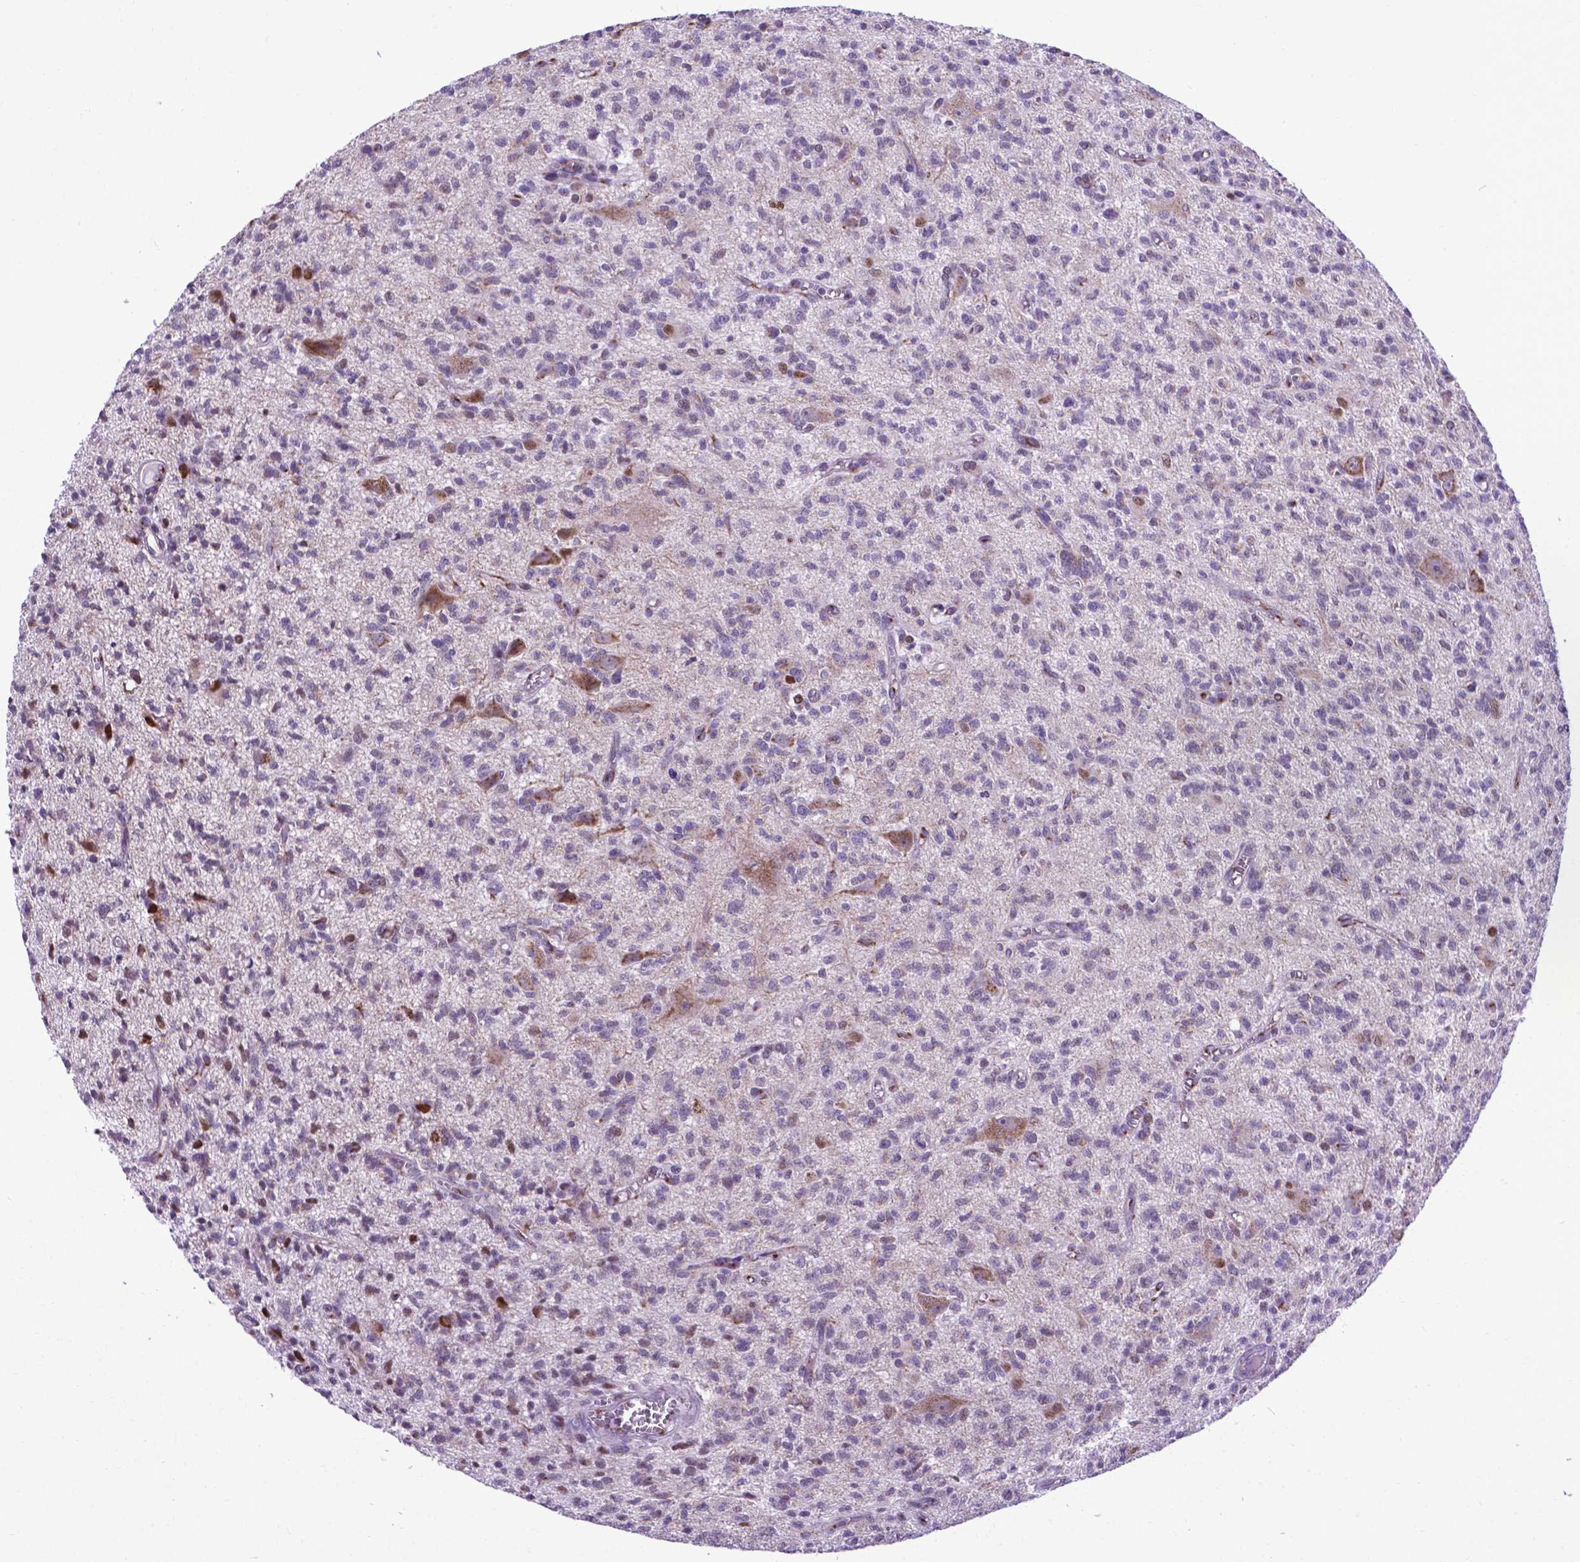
{"staining": {"intensity": "negative", "quantity": "none", "location": "none"}, "tissue": "glioma", "cell_type": "Tumor cells", "image_type": "cancer", "snomed": [{"axis": "morphology", "description": "Glioma, malignant, Low grade"}, {"axis": "topography", "description": "Brain"}], "caption": "Tumor cells show no significant protein positivity in glioma.", "gene": "MRPL10", "patient": {"sex": "male", "age": 64}}